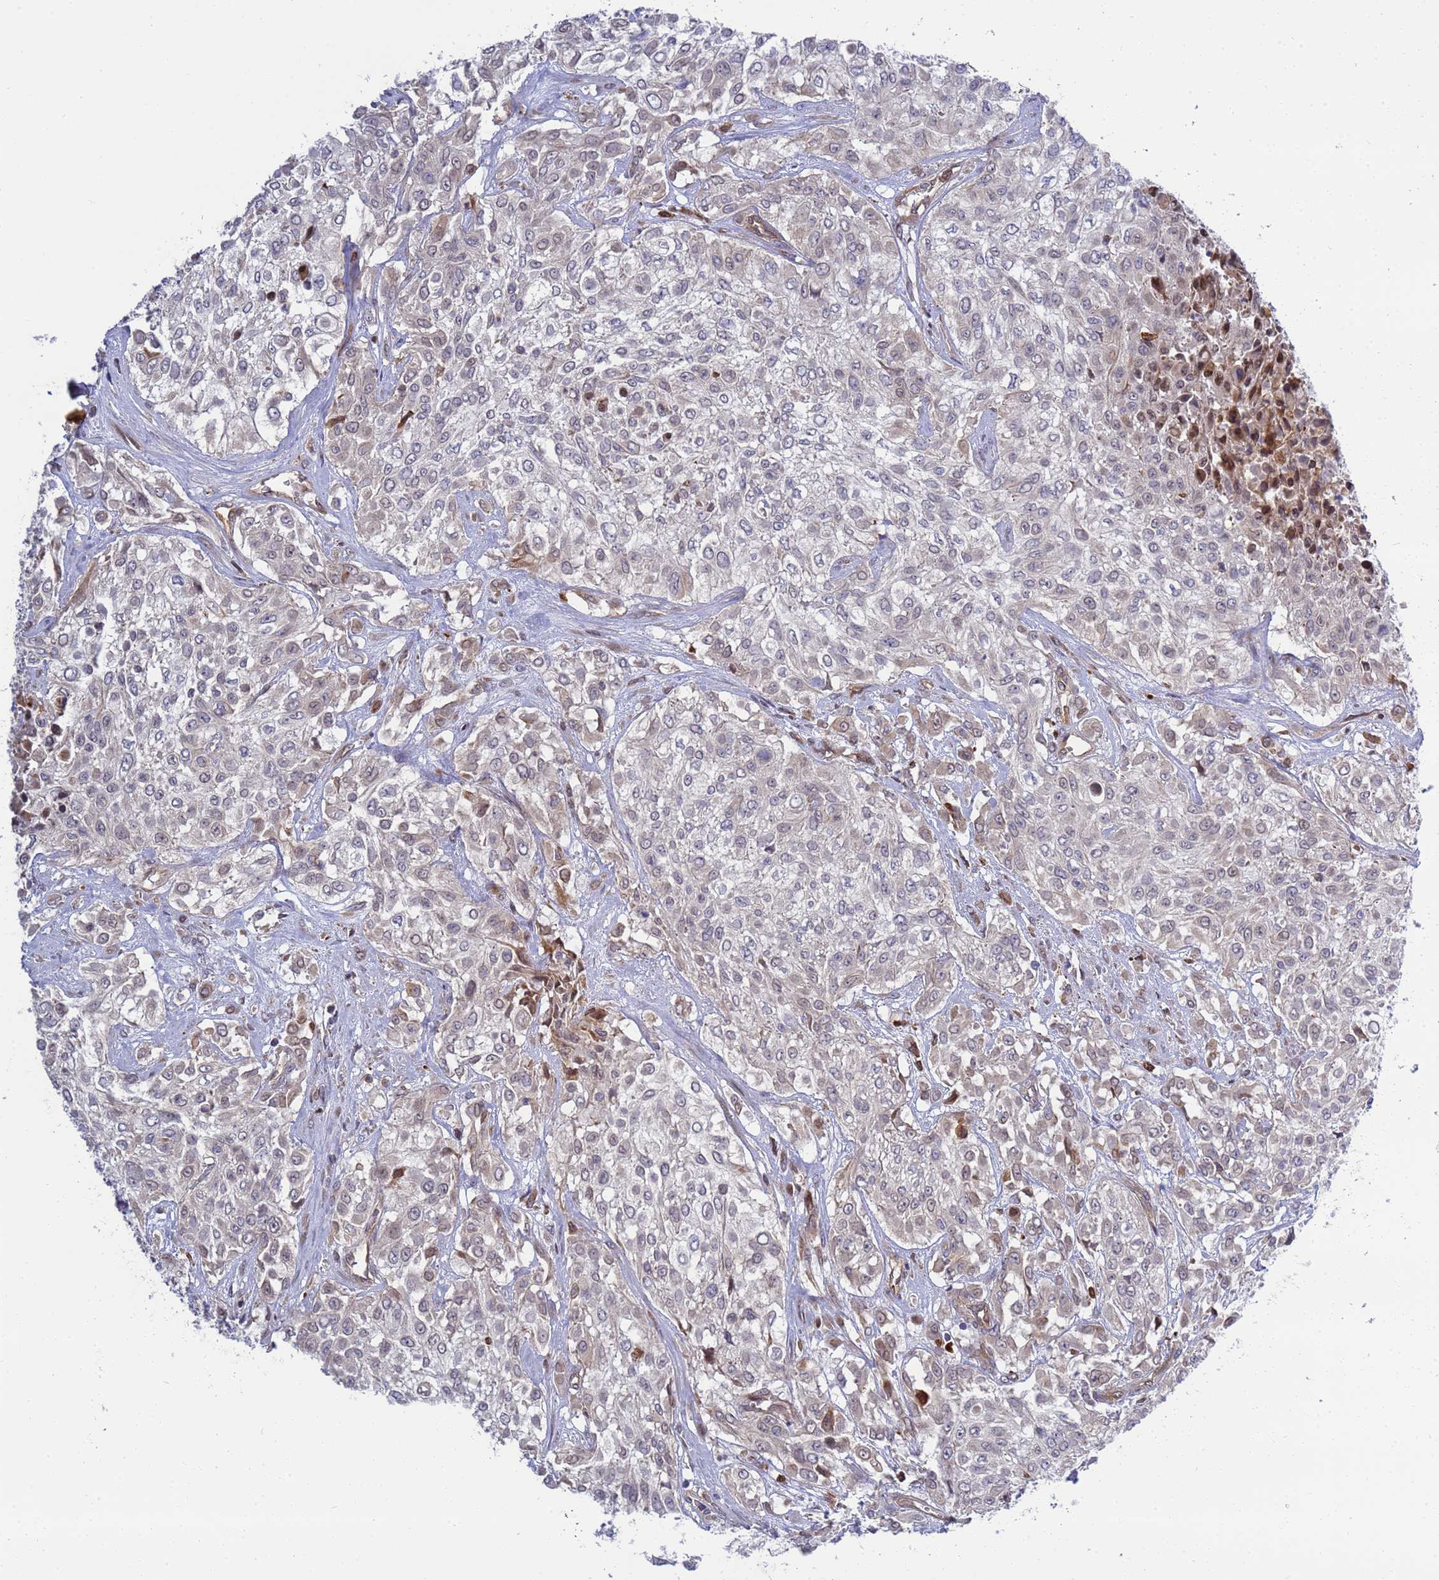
{"staining": {"intensity": "negative", "quantity": "none", "location": "none"}, "tissue": "urothelial cancer", "cell_type": "Tumor cells", "image_type": "cancer", "snomed": [{"axis": "morphology", "description": "Urothelial carcinoma, High grade"}, {"axis": "topography", "description": "Urinary bladder"}], "caption": "Immunohistochemical staining of urothelial cancer displays no significant expression in tumor cells.", "gene": "RAPGEF4", "patient": {"sex": "male", "age": 57}}